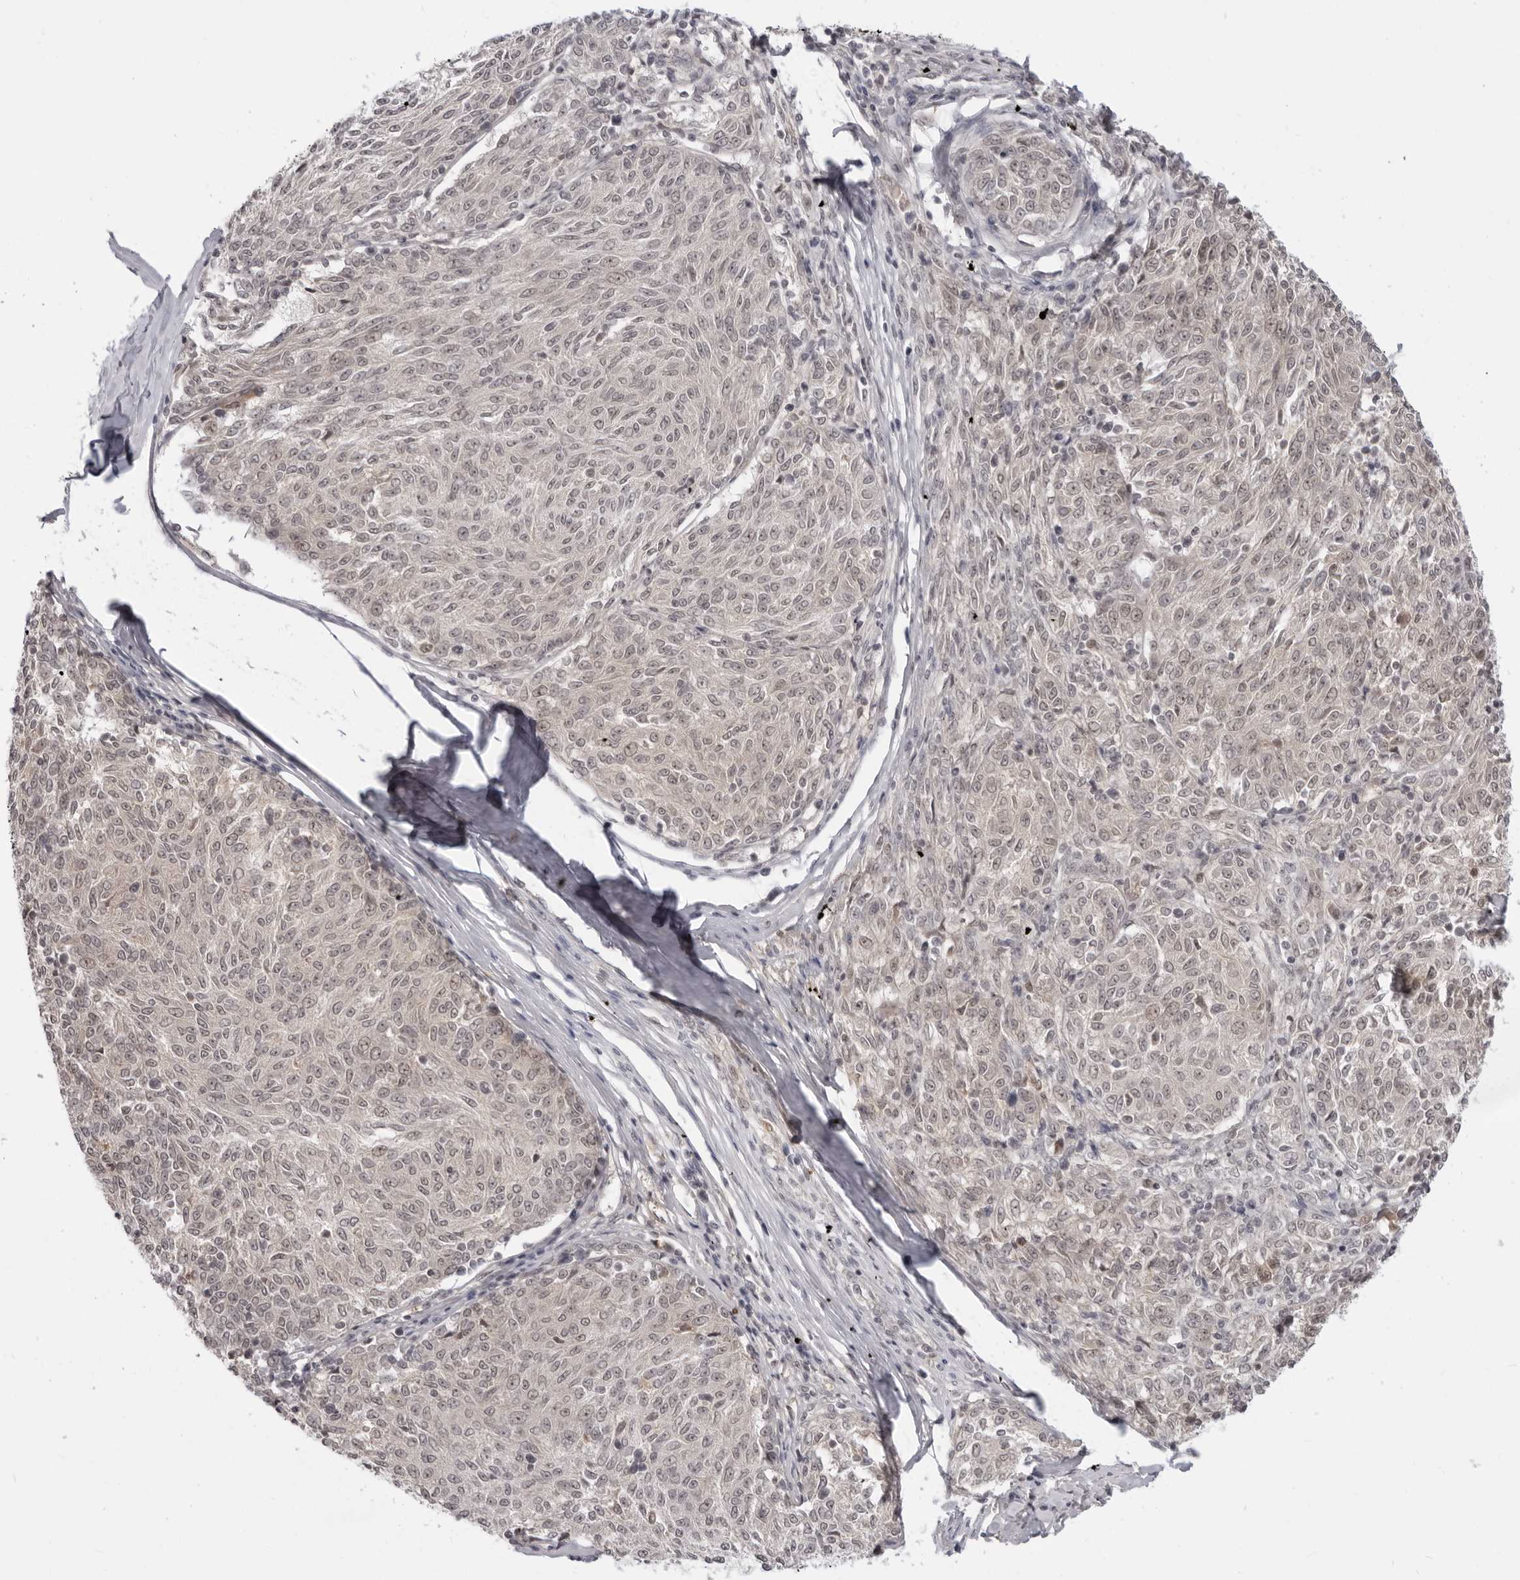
{"staining": {"intensity": "weak", "quantity": ">75%", "location": "nuclear"}, "tissue": "melanoma", "cell_type": "Tumor cells", "image_type": "cancer", "snomed": [{"axis": "morphology", "description": "Malignant melanoma, NOS"}, {"axis": "topography", "description": "Skin"}], "caption": "Melanoma tissue reveals weak nuclear staining in approximately >75% of tumor cells, visualized by immunohistochemistry. (IHC, brightfield microscopy, high magnification).", "gene": "SRGAP2", "patient": {"sex": "female", "age": 72}}